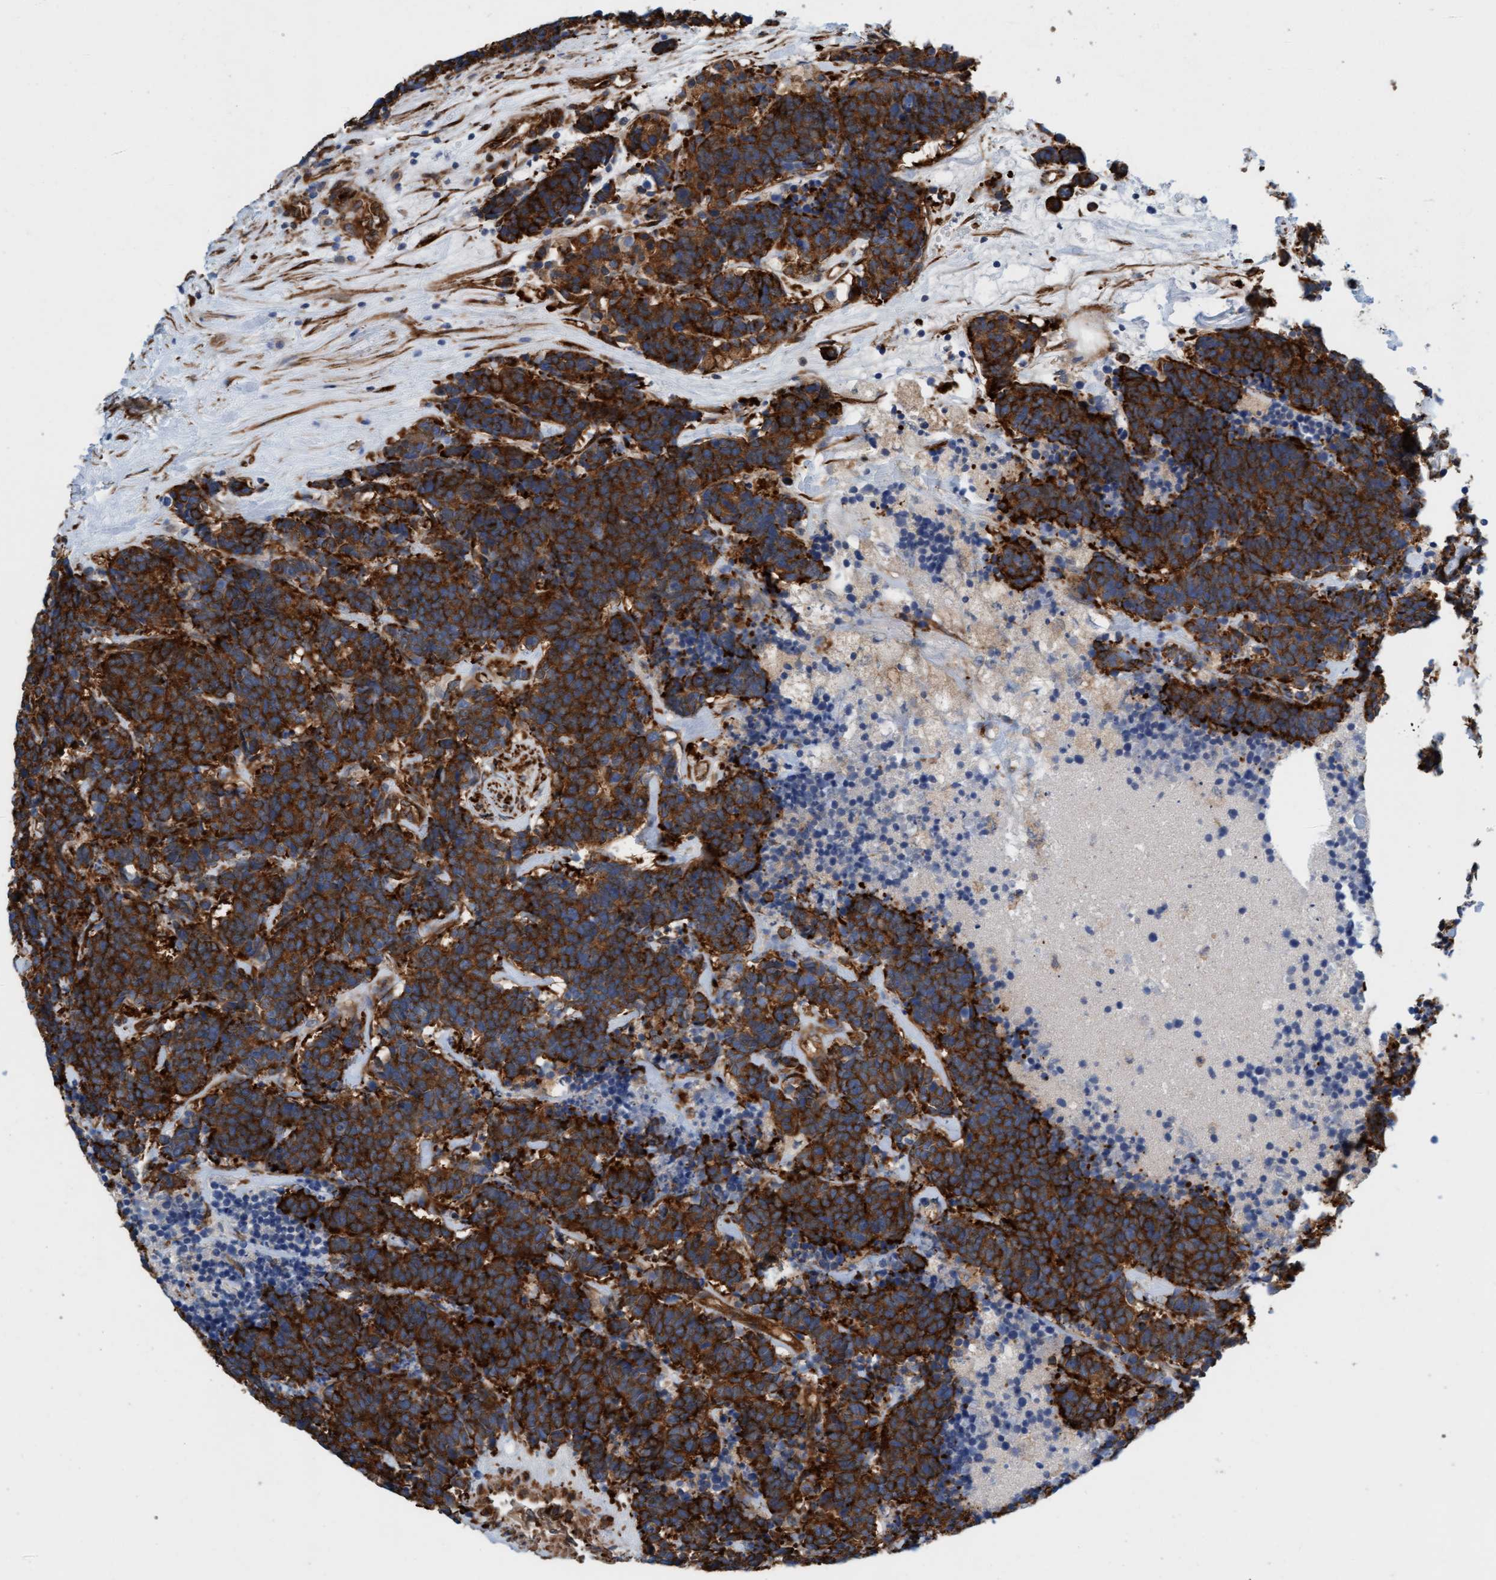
{"staining": {"intensity": "strong", "quantity": ">75%", "location": "cytoplasmic/membranous"}, "tissue": "carcinoid", "cell_type": "Tumor cells", "image_type": "cancer", "snomed": [{"axis": "morphology", "description": "Carcinoma, NOS"}, {"axis": "morphology", "description": "Carcinoid, malignant, NOS"}, {"axis": "topography", "description": "Urinary bladder"}], "caption": "Carcinoma was stained to show a protein in brown. There is high levels of strong cytoplasmic/membranous staining in about >75% of tumor cells. Nuclei are stained in blue.", "gene": "FMNL3", "patient": {"sex": "male", "age": 57}}